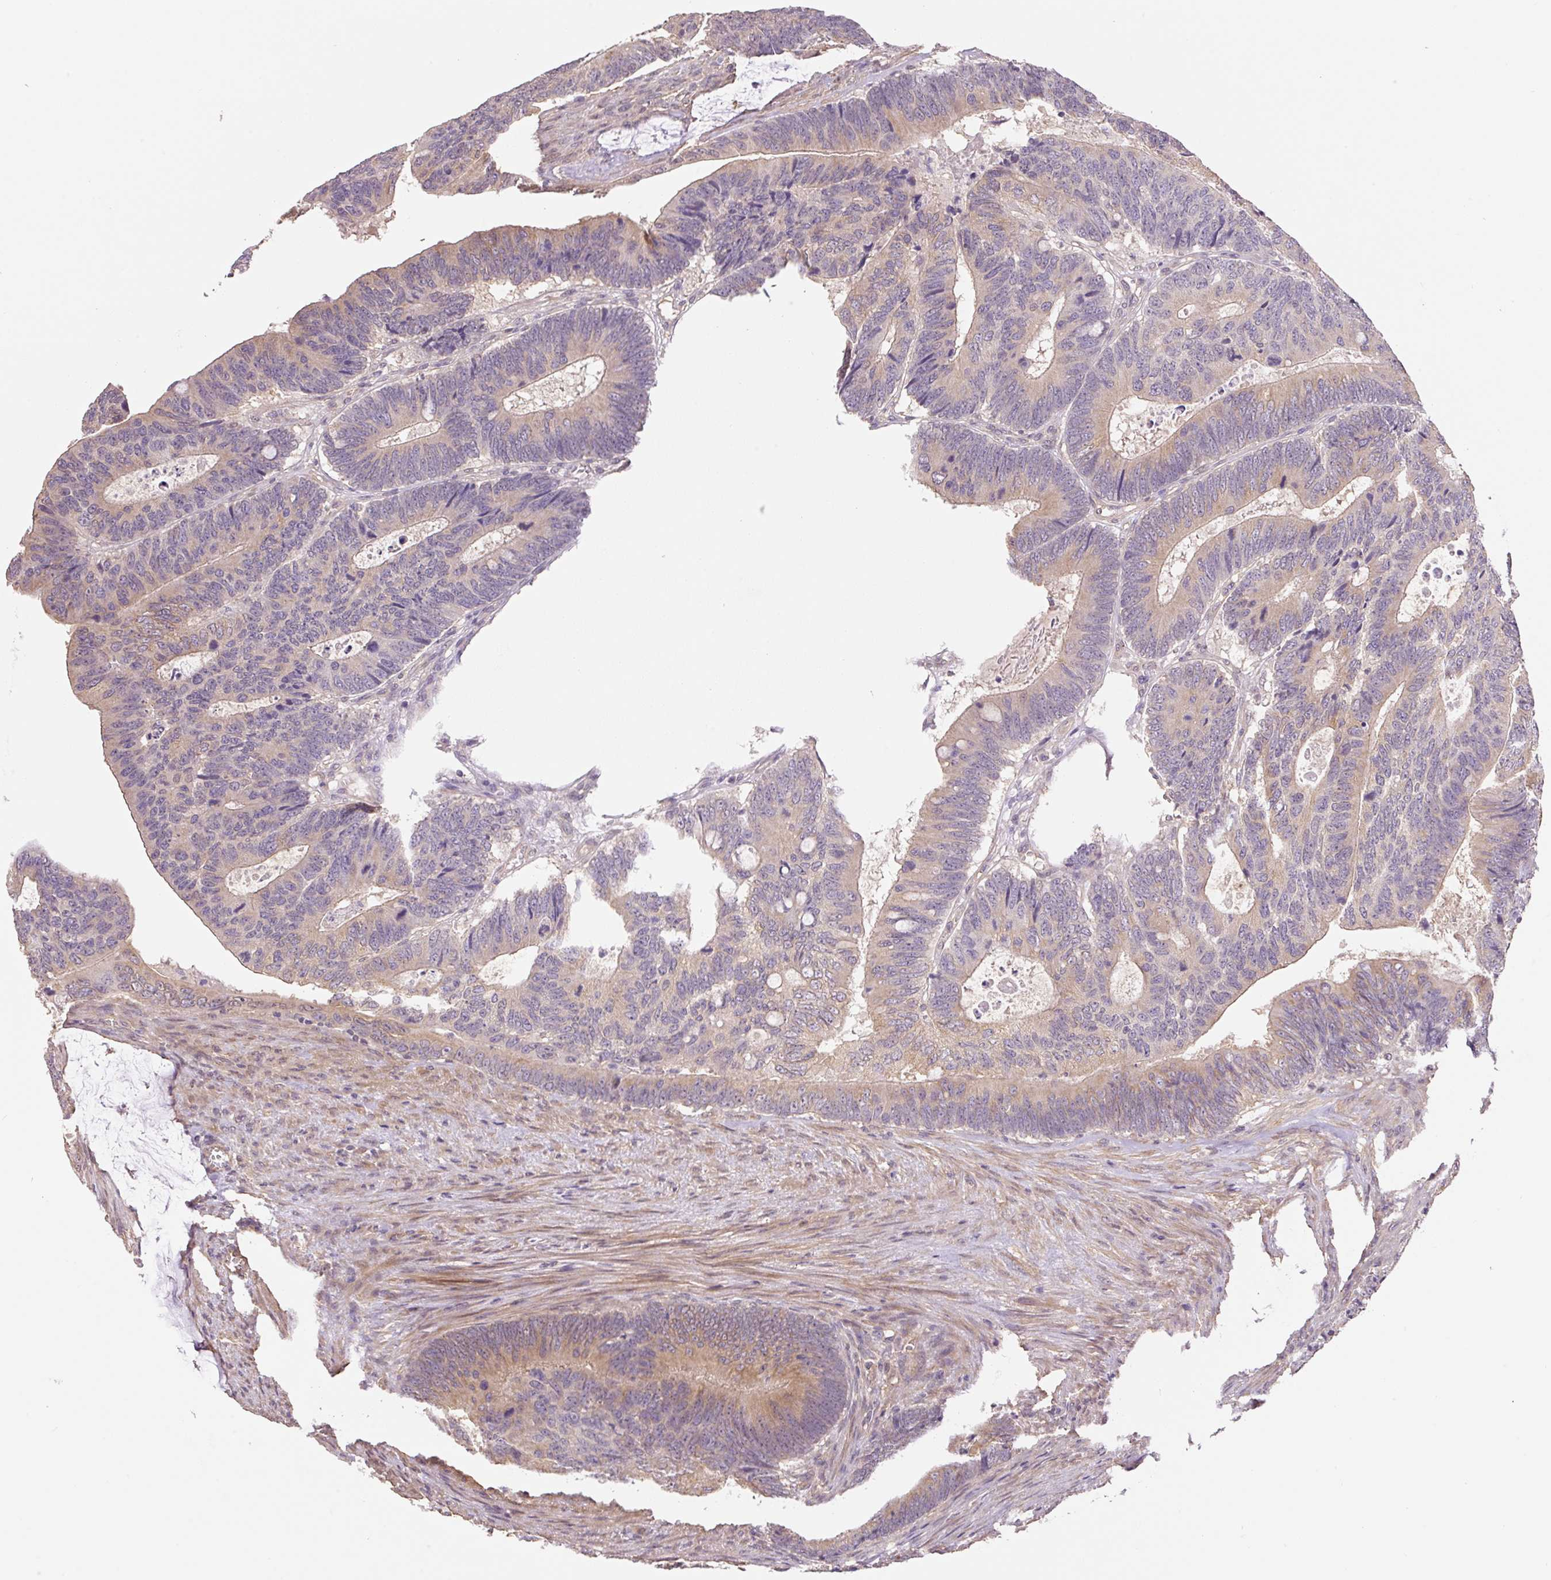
{"staining": {"intensity": "moderate", "quantity": "<25%", "location": "cytoplasmic/membranous"}, "tissue": "colorectal cancer", "cell_type": "Tumor cells", "image_type": "cancer", "snomed": [{"axis": "morphology", "description": "Adenocarcinoma, NOS"}, {"axis": "topography", "description": "Colon"}], "caption": "A high-resolution micrograph shows IHC staining of colorectal cancer (adenocarcinoma), which exhibits moderate cytoplasmic/membranous staining in approximately <25% of tumor cells.", "gene": "COX8A", "patient": {"sex": "male", "age": 62}}